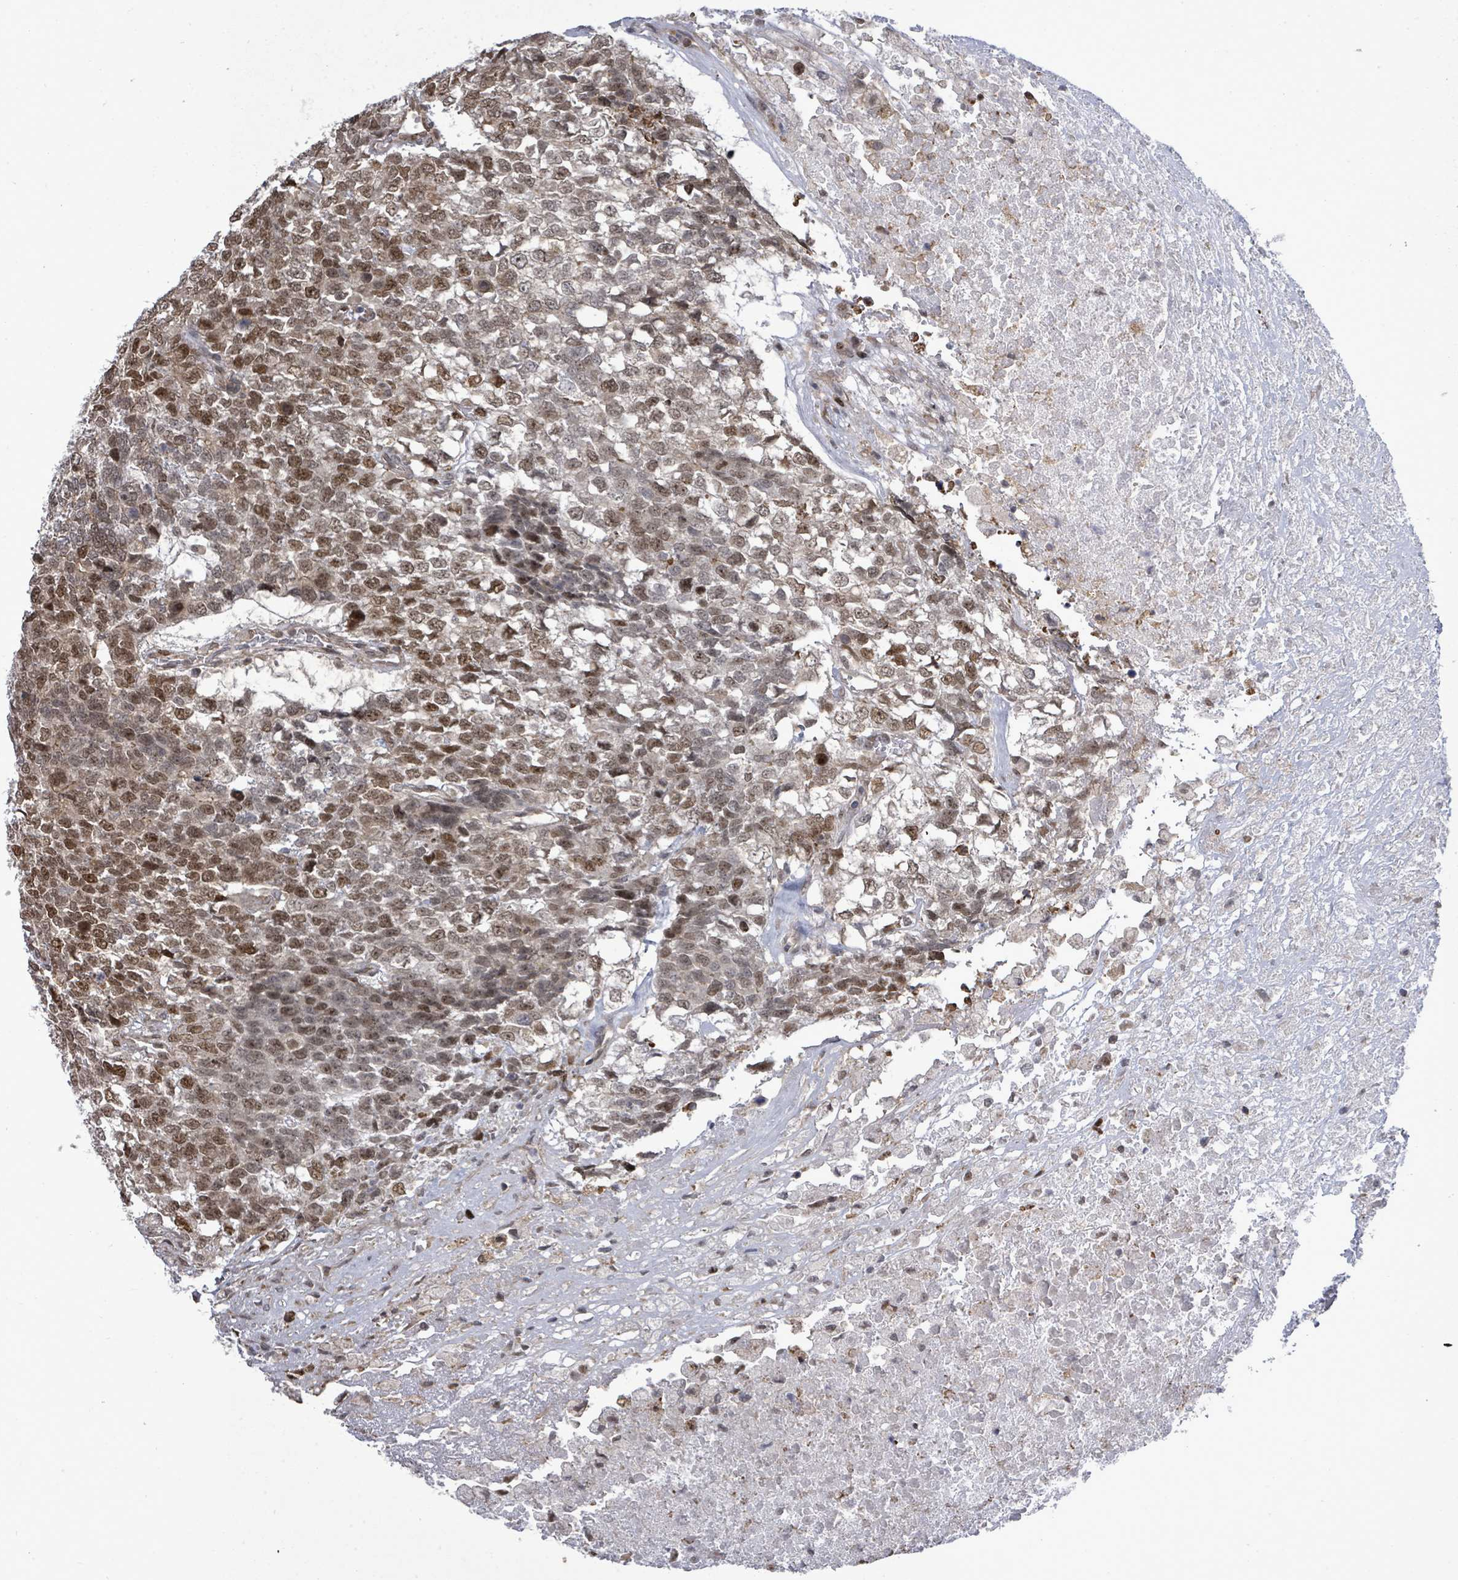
{"staining": {"intensity": "moderate", "quantity": ">75%", "location": "nuclear"}, "tissue": "testis cancer", "cell_type": "Tumor cells", "image_type": "cancer", "snomed": [{"axis": "morphology", "description": "Carcinoma, Embryonal, NOS"}, {"axis": "topography", "description": "Testis"}], "caption": "An image showing moderate nuclear expression in about >75% of tumor cells in testis cancer (embryonal carcinoma), as visualized by brown immunohistochemical staining.", "gene": "PAPSS1", "patient": {"sex": "male", "age": 23}}